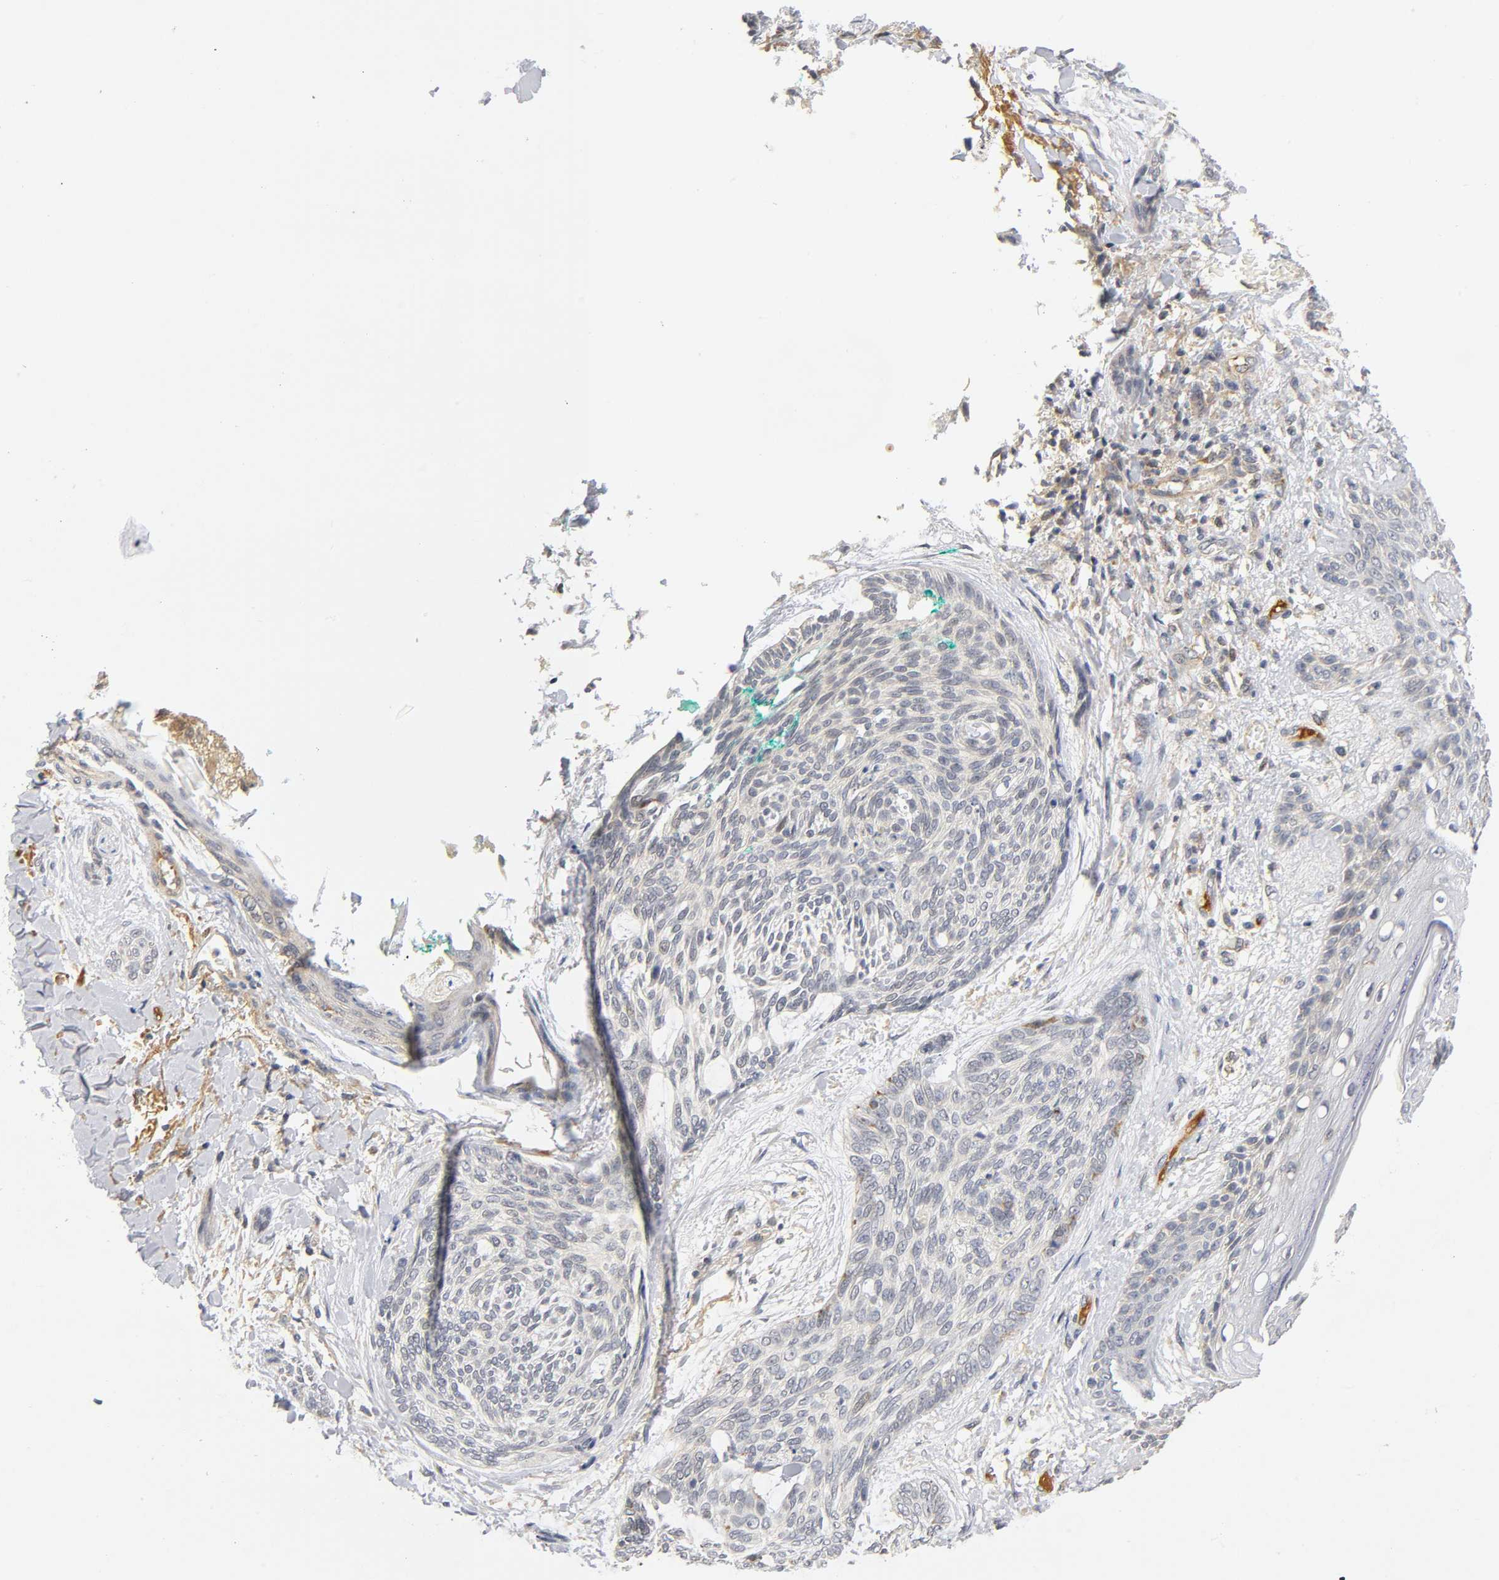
{"staining": {"intensity": "negative", "quantity": "none", "location": "none"}, "tissue": "skin cancer", "cell_type": "Tumor cells", "image_type": "cancer", "snomed": [{"axis": "morphology", "description": "Normal tissue, NOS"}, {"axis": "morphology", "description": "Basal cell carcinoma"}, {"axis": "topography", "description": "Skin"}], "caption": "This is a micrograph of IHC staining of skin cancer (basal cell carcinoma), which shows no expression in tumor cells.", "gene": "NRP1", "patient": {"sex": "female", "age": 71}}